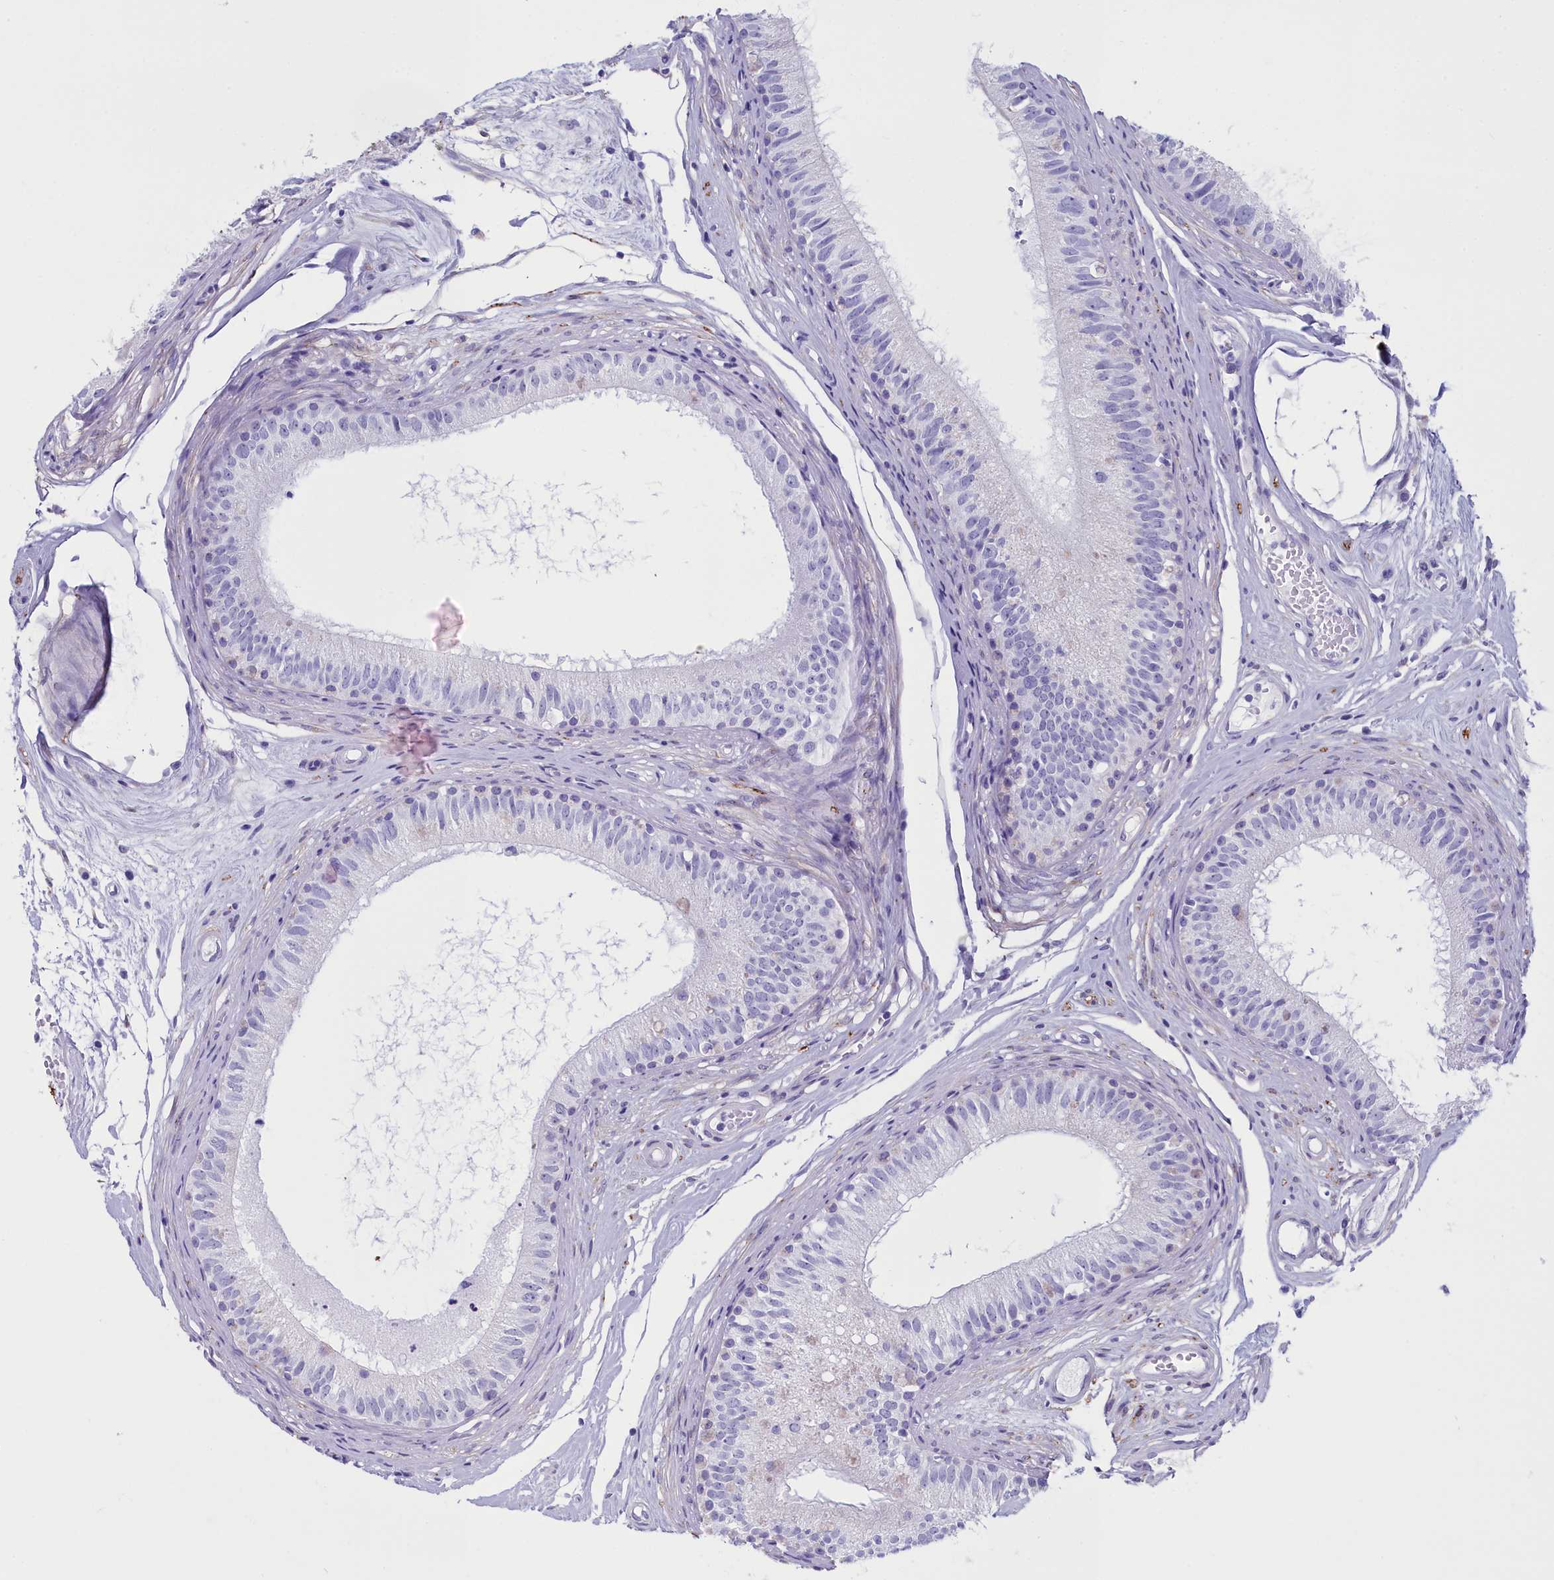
{"staining": {"intensity": "negative", "quantity": "none", "location": "none"}, "tissue": "epididymis", "cell_type": "Glandular cells", "image_type": "normal", "snomed": [{"axis": "morphology", "description": "Normal tissue, NOS"}, {"axis": "topography", "description": "Epididymis"}], "caption": "Epididymis stained for a protein using IHC displays no positivity glandular cells.", "gene": "MAP6", "patient": {"sex": "male", "age": 74}}